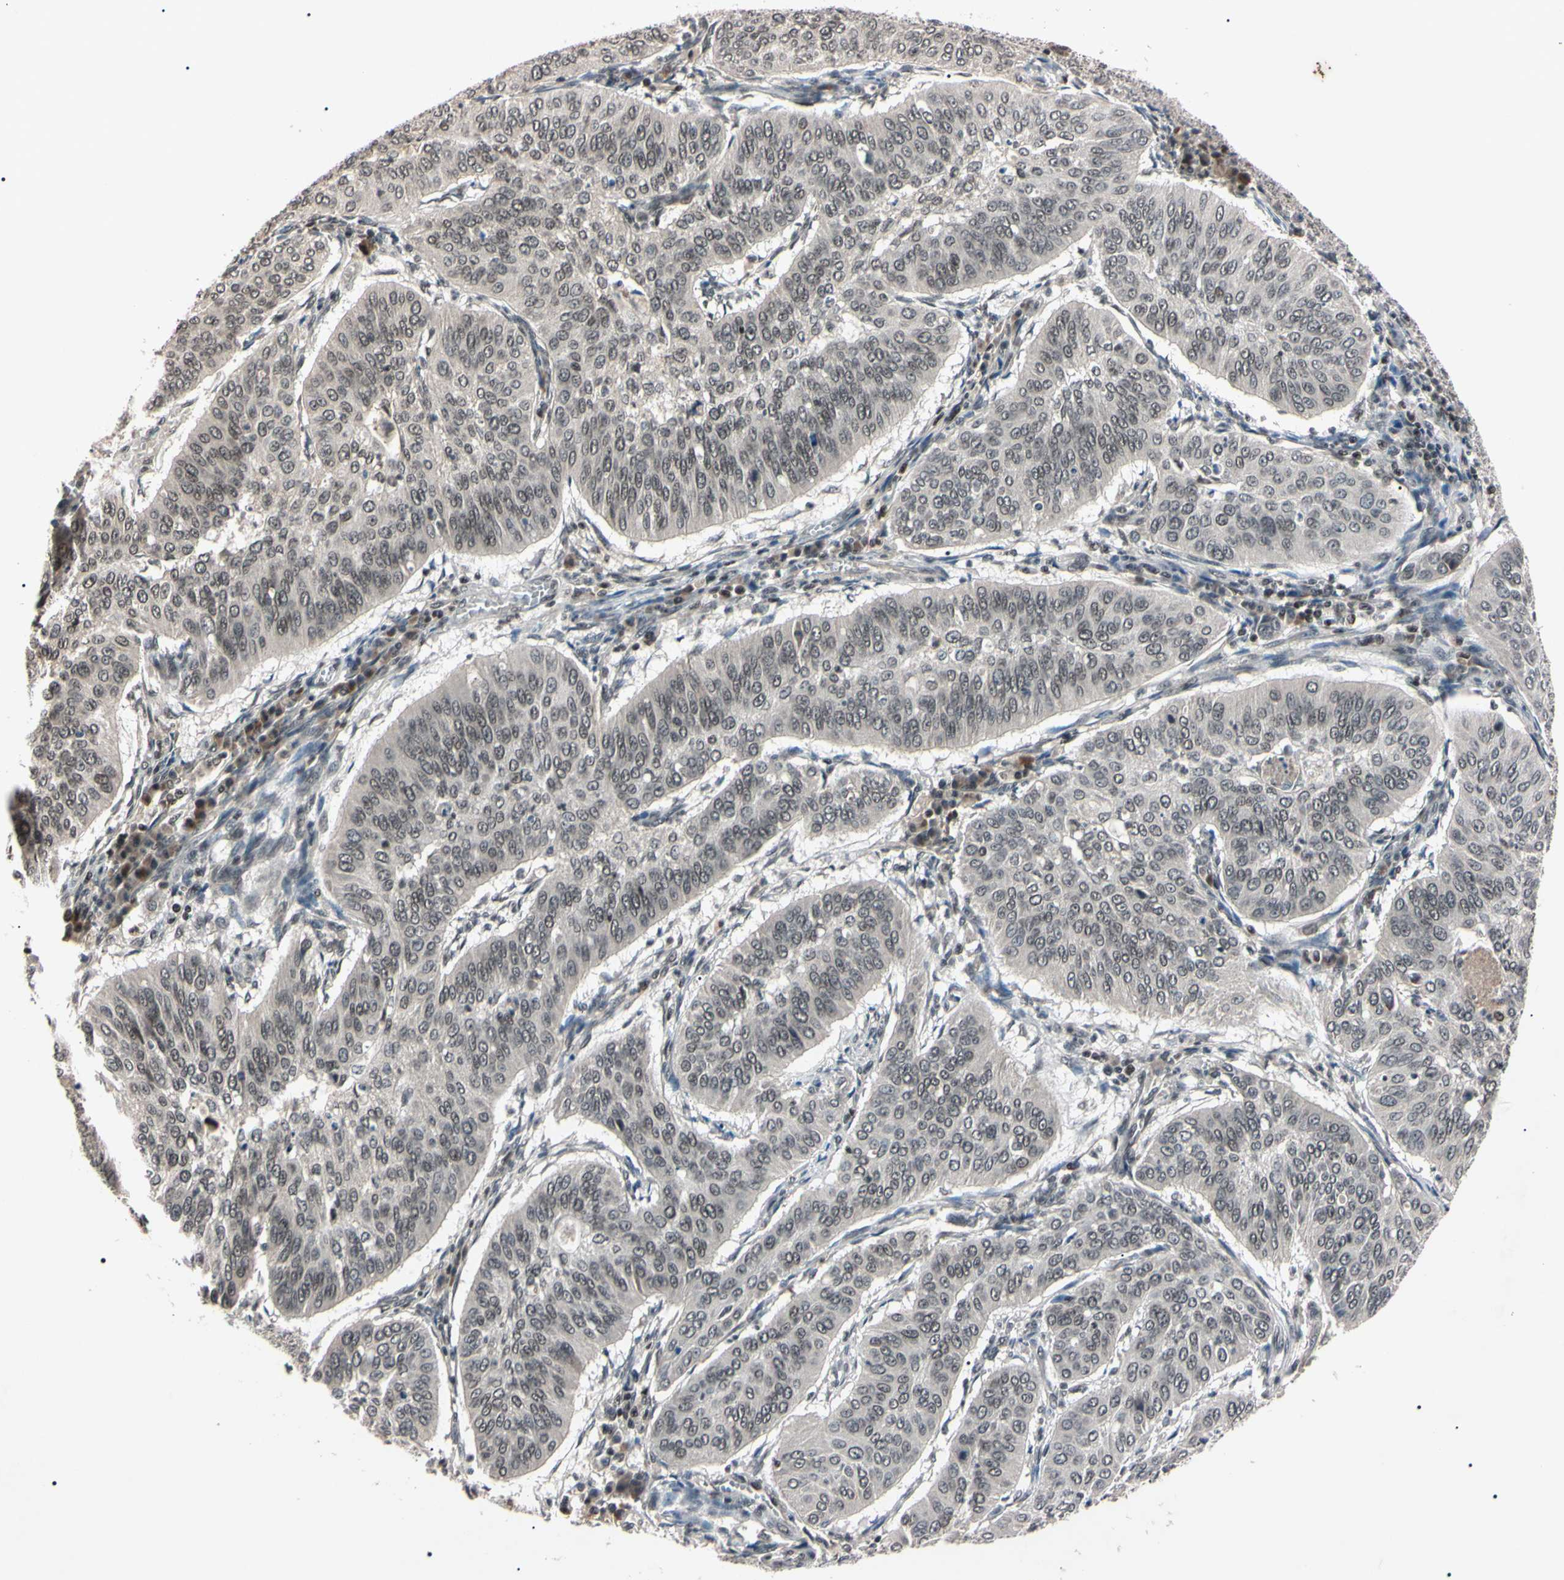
{"staining": {"intensity": "weak", "quantity": ">75%", "location": "nuclear"}, "tissue": "cervical cancer", "cell_type": "Tumor cells", "image_type": "cancer", "snomed": [{"axis": "morphology", "description": "Normal tissue, NOS"}, {"axis": "morphology", "description": "Squamous cell carcinoma, NOS"}, {"axis": "topography", "description": "Cervix"}], "caption": "A photomicrograph showing weak nuclear staining in approximately >75% of tumor cells in squamous cell carcinoma (cervical), as visualized by brown immunohistochemical staining.", "gene": "YY1", "patient": {"sex": "female", "age": 39}}